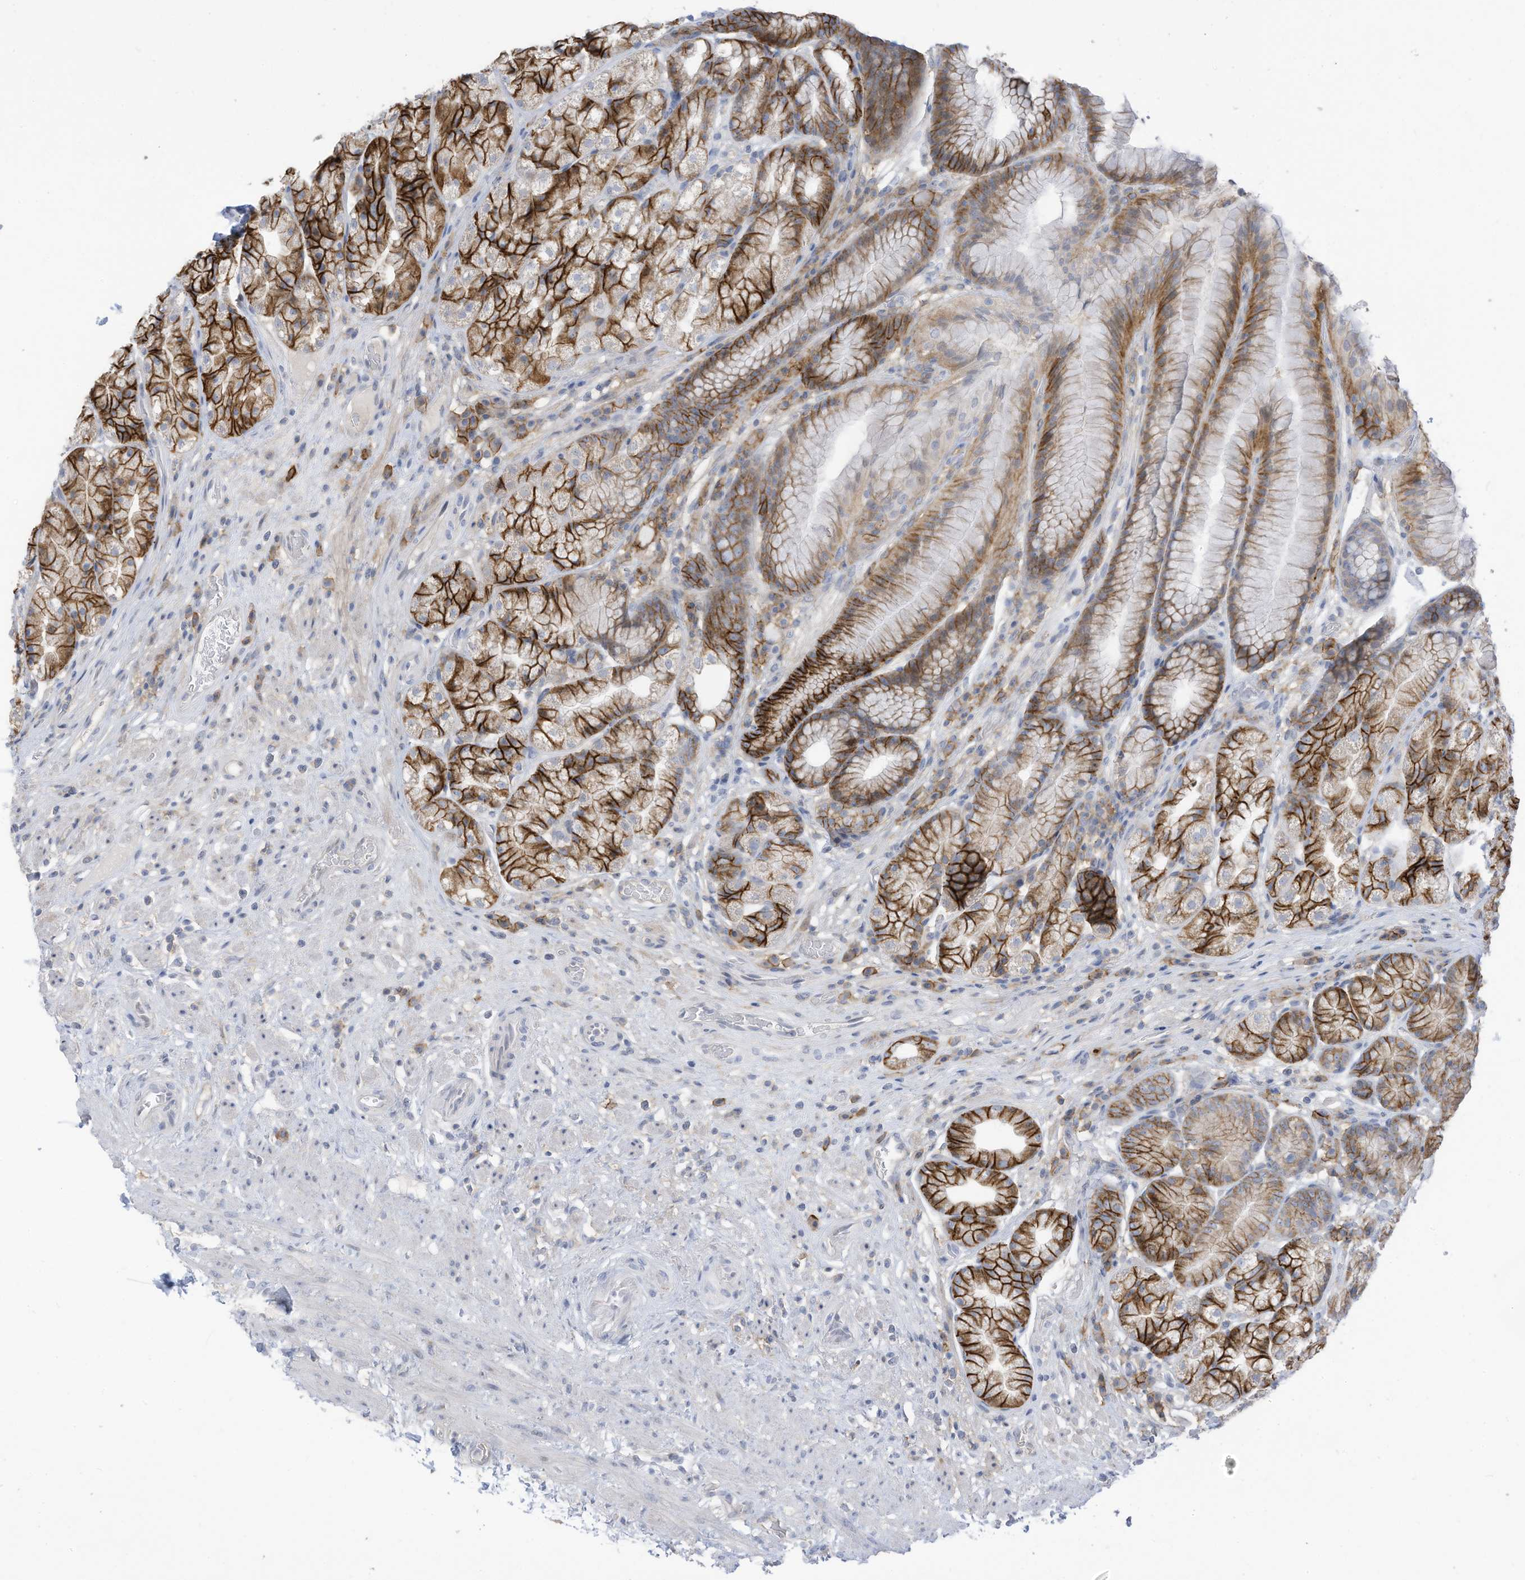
{"staining": {"intensity": "strong", "quantity": "25%-75%", "location": "cytoplasmic/membranous"}, "tissue": "stomach", "cell_type": "Glandular cells", "image_type": "normal", "snomed": [{"axis": "morphology", "description": "Normal tissue, NOS"}, {"axis": "topography", "description": "Stomach"}], "caption": "Immunohistochemistry (IHC) photomicrograph of normal human stomach stained for a protein (brown), which shows high levels of strong cytoplasmic/membranous positivity in about 25%-75% of glandular cells.", "gene": "SLC1A5", "patient": {"sex": "male", "age": 57}}